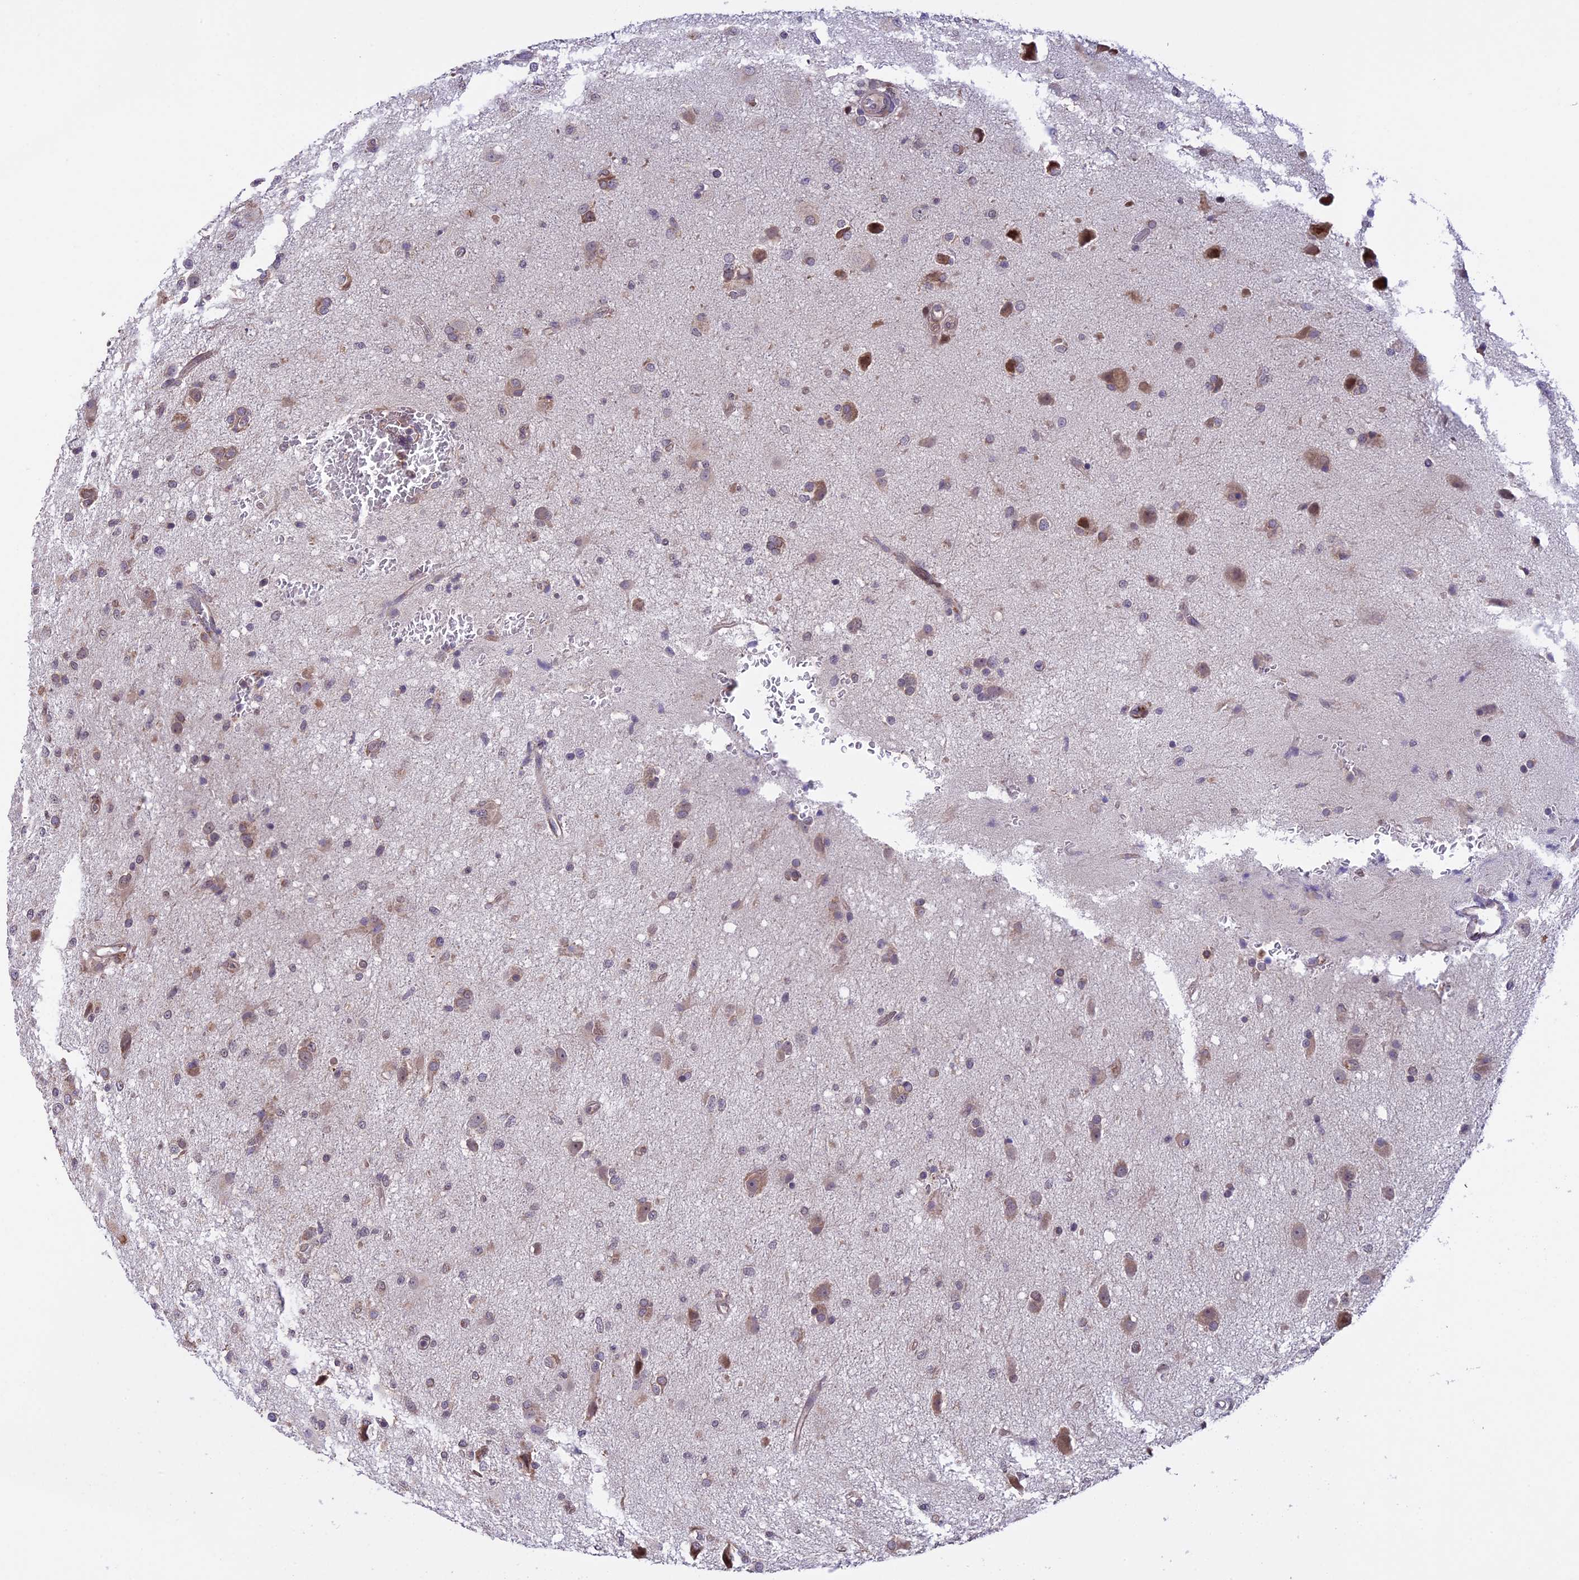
{"staining": {"intensity": "weak", "quantity": "25%-75%", "location": "cytoplasmic/membranous"}, "tissue": "glioma", "cell_type": "Tumor cells", "image_type": "cancer", "snomed": [{"axis": "morphology", "description": "Glioma, malignant, High grade"}, {"axis": "topography", "description": "Brain"}], "caption": "Immunohistochemical staining of malignant glioma (high-grade) shows weak cytoplasmic/membranous protein expression in approximately 25%-75% of tumor cells.", "gene": "DMRTA2", "patient": {"sex": "female", "age": 57}}